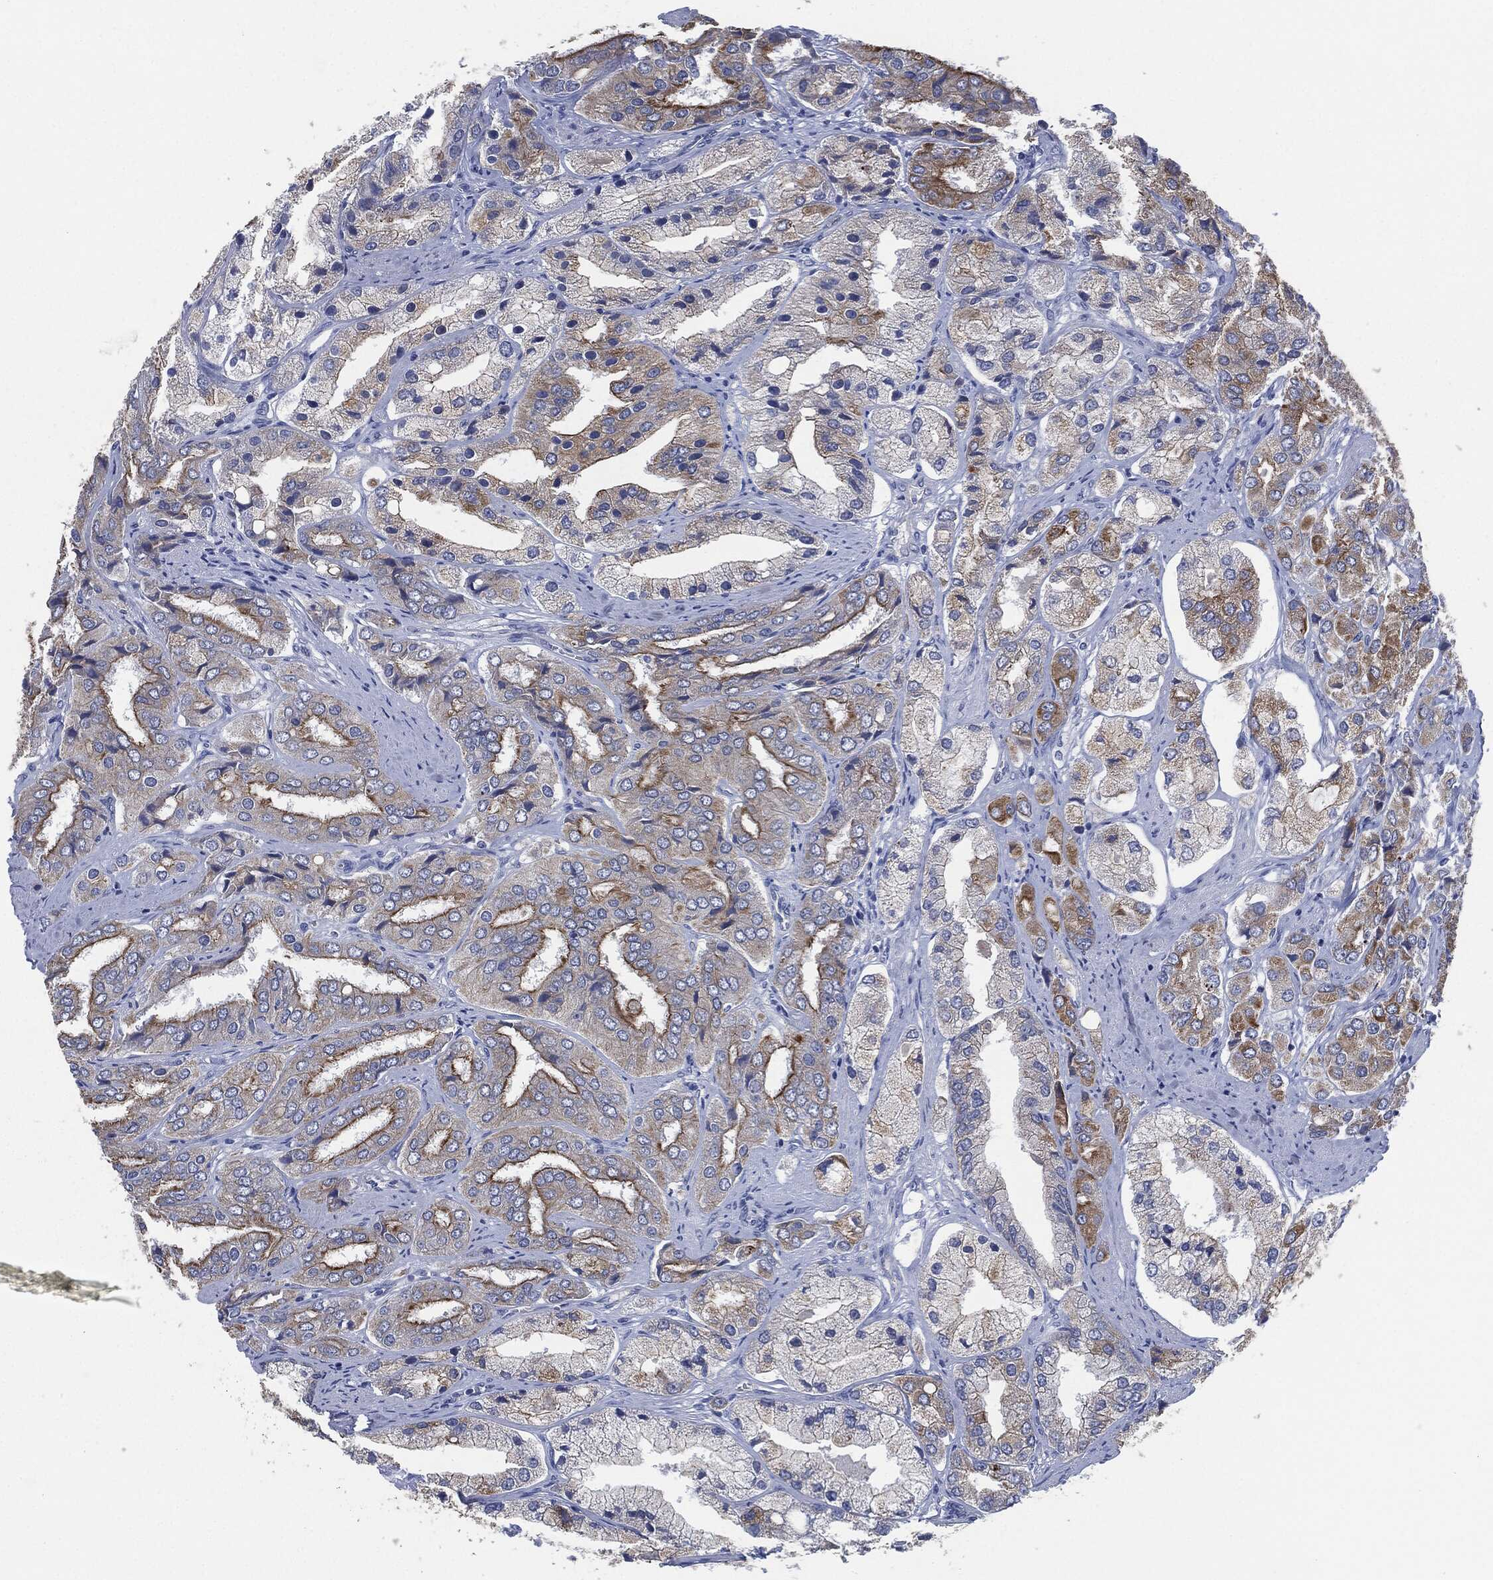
{"staining": {"intensity": "strong", "quantity": "25%-75%", "location": "cytoplasmic/membranous"}, "tissue": "prostate cancer", "cell_type": "Tumor cells", "image_type": "cancer", "snomed": [{"axis": "morphology", "description": "Adenocarcinoma, Low grade"}, {"axis": "topography", "description": "Prostate"}], "caption": "Immunohistochemistry micrograph of human prostate cancer stained for a protein (brown), which shows high levels of strong cytoplasmic/membranous expression in approximately 25%-75% of tumor cells.", "gene": "SHROOM2", "patient": {"sex": "male", "age": 69}}